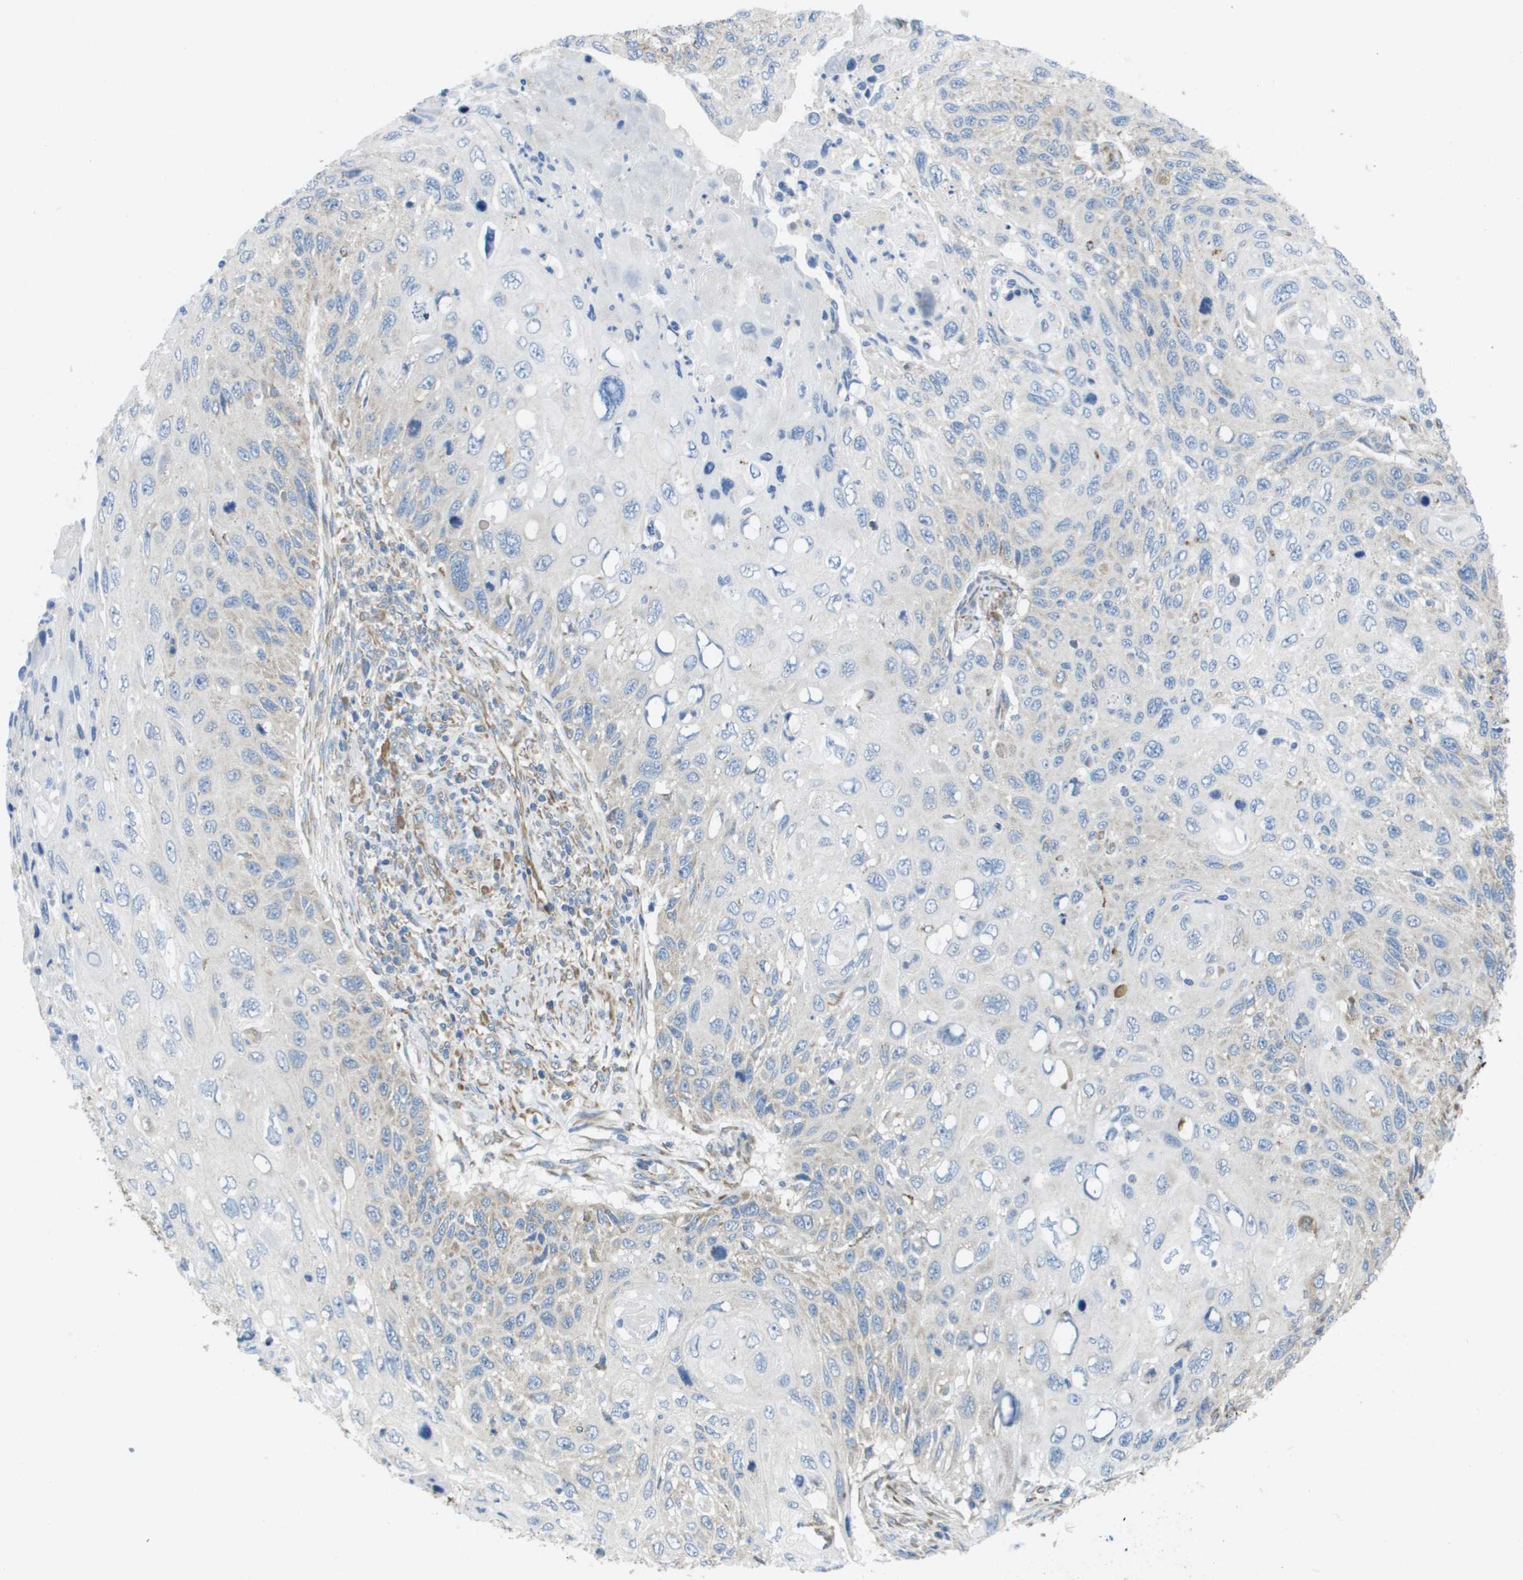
{"staining": {"intensity": "weak", "quantity": "<25%", "location": "cytoplasmic/membranous"}, "tissue": "cervical cancer", "cell_type": "Tumor cells", "image_type": "cancer", "snomed": [{"axis": "morphology", "description": "Squamous cell carcinoma, NOS"}, {"axis": "topography", "description": "Cervix"}], "caption": "The immunohistochemistry (IHC) micrograph has no significant expression in tumor cells of cervical squamous cell carcinoma tissue. (DAB immunohistochemistry (IHC), high magnification).", "gene": "CLCN2", "patient": {"sex": "female", "age": 70}}